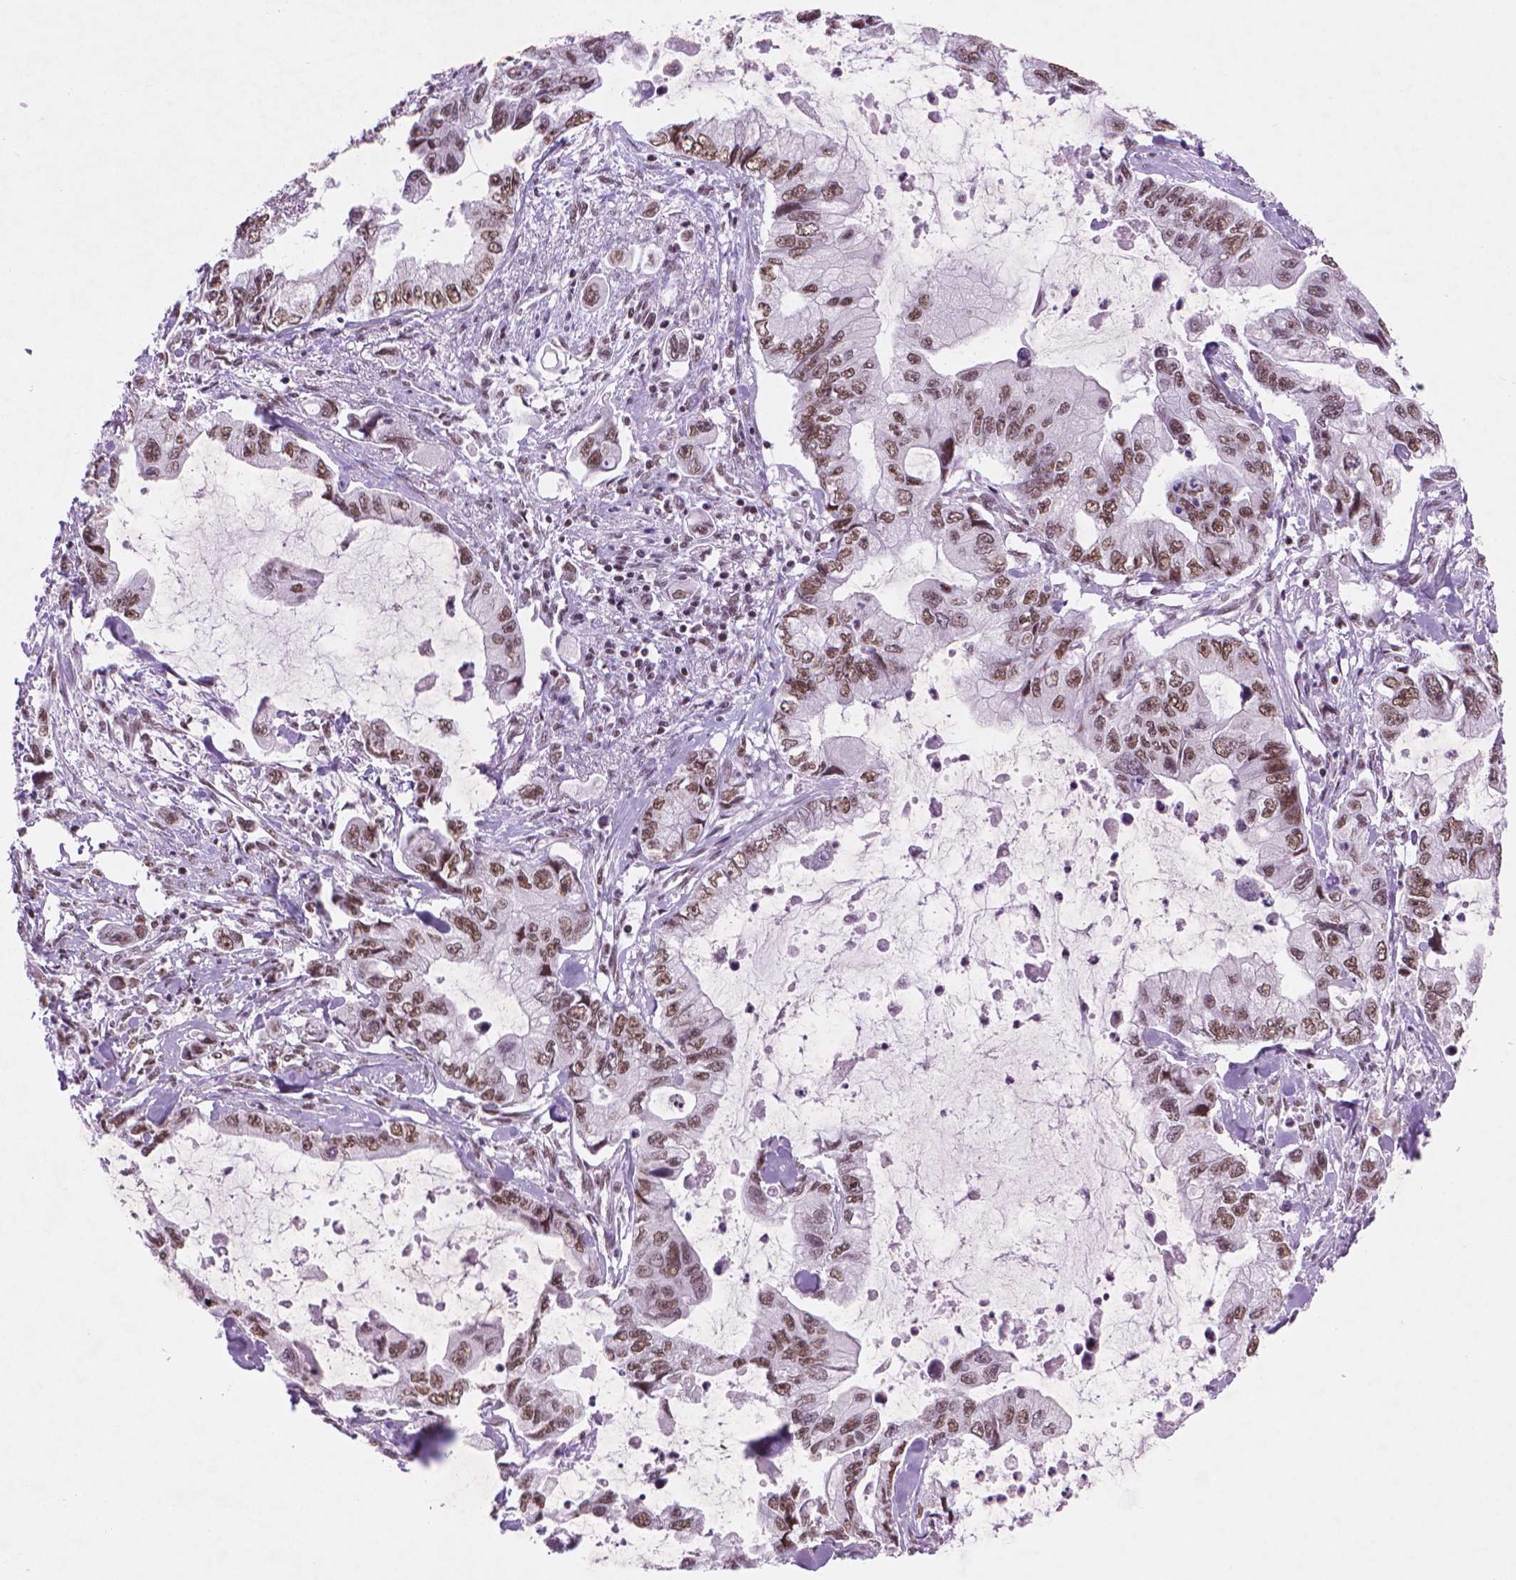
{"staining": {"intensity": "moderate", "quantity": ">75%", "location": "nuclear"}, "tissue": "stomach cancer", "cell_type": "Tumor cells", "image_type": "cancer", "snomed": [{"axis": "morphology", "description": "Adenocarcinoma, NOS"}, {"axis": "topography", "description": "Pancreas"}, {"axis": "topography", "description": "Stomach, upper"}, {"axis": "topography", "description": "Stomach"}], "caption": "Stomach cancer stained for a protein (brown) reveals moderate nuclear positive expression in about >75% of tumor cells.", "gene": "RPA4", "patient": {"sex": "male", "age": 77}}